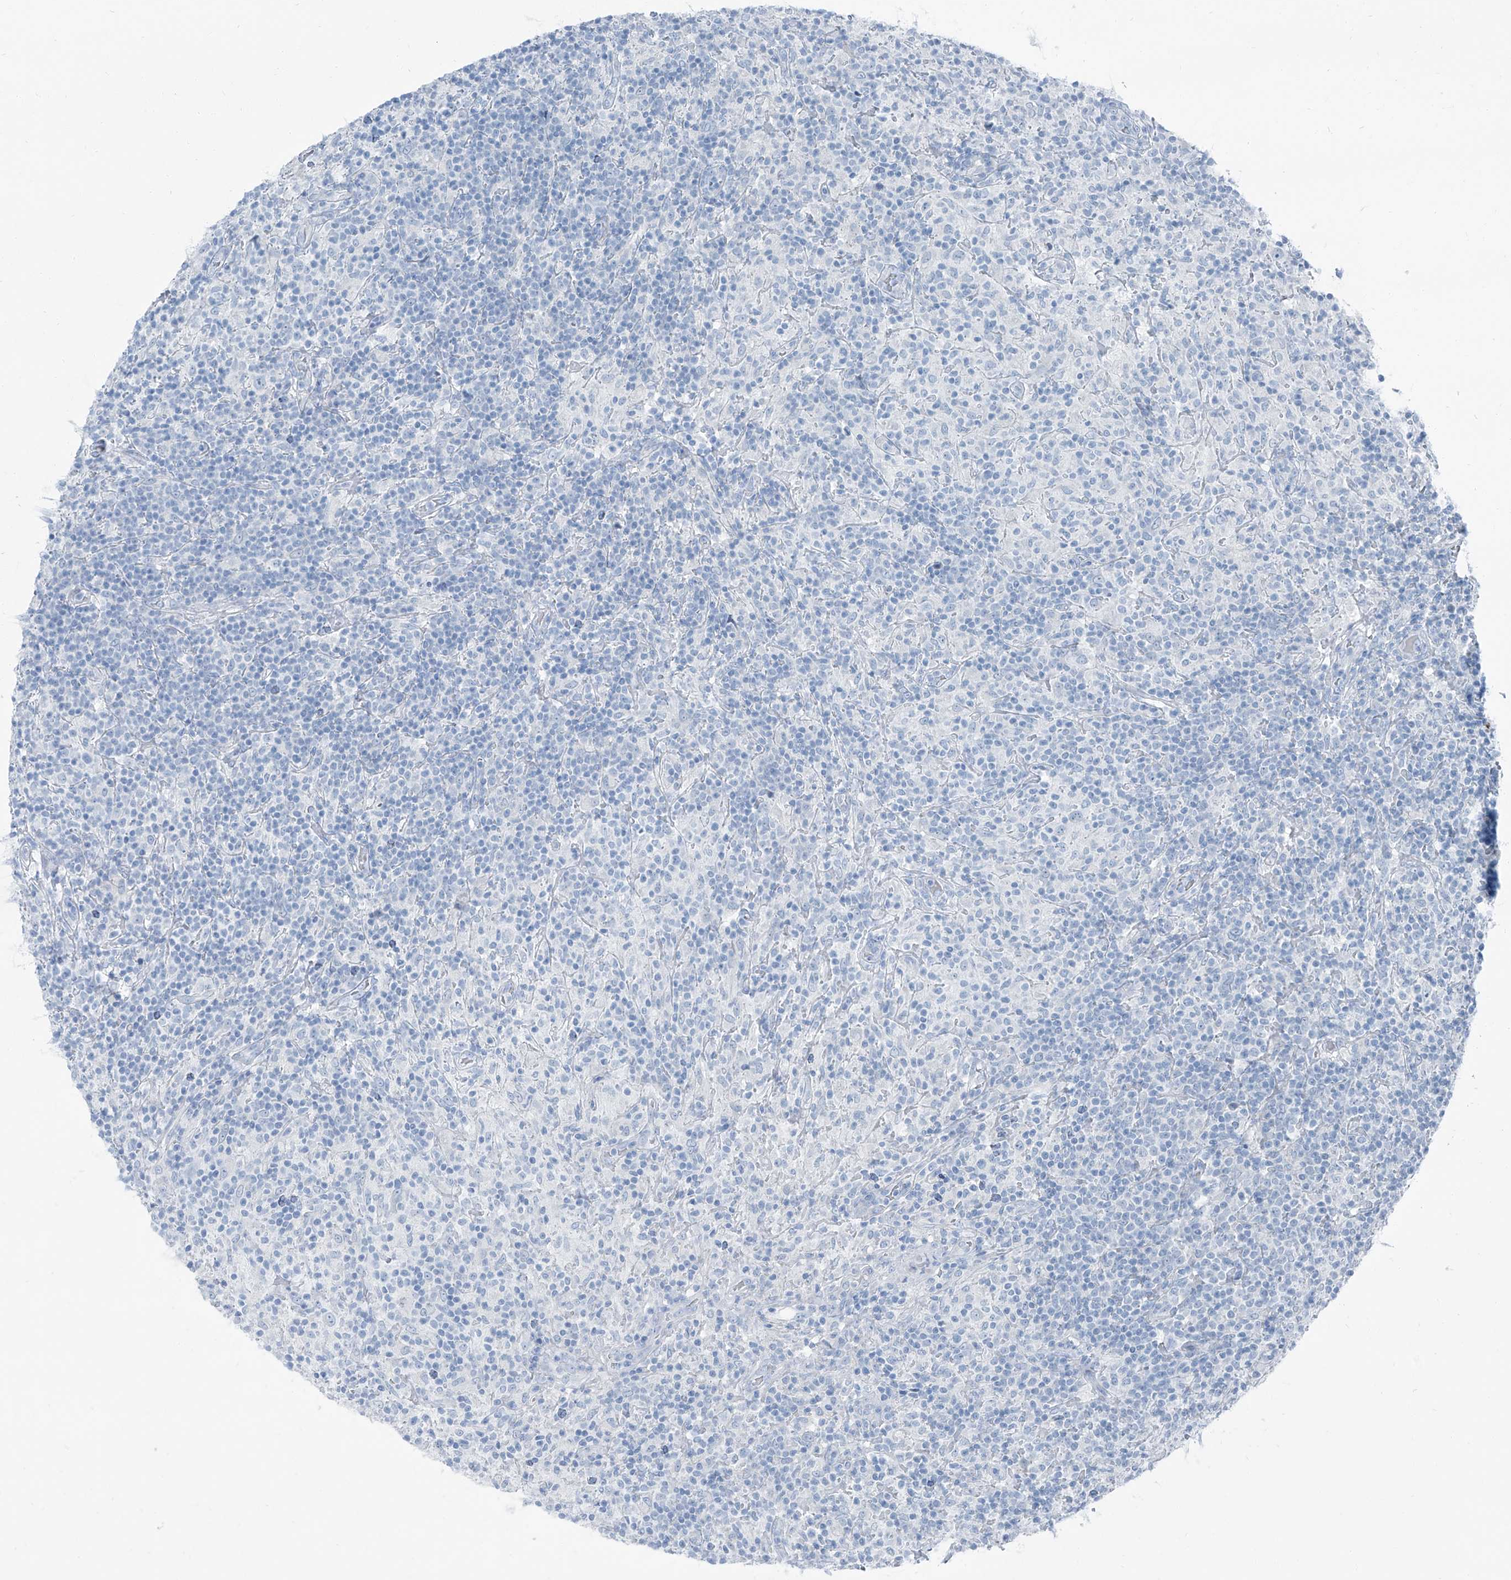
{"staining": {"intensity": "negative", "quantity": "none", "location": "none"}, "tissue": "lymphoma", "cell_type": "Tumor cells", "image_type": "cancer", "snomed": [{"axis": "morphology", "description": "Hodgkin's disease, NOS"}, {"axis": "topography", "description": "Lymph node"}], "caption": "The image demonstrates no significant staining in tumor cells of Hodgkin's disease.", "gene": "RGN", "patient": {"sex": "male", "age": 70}}